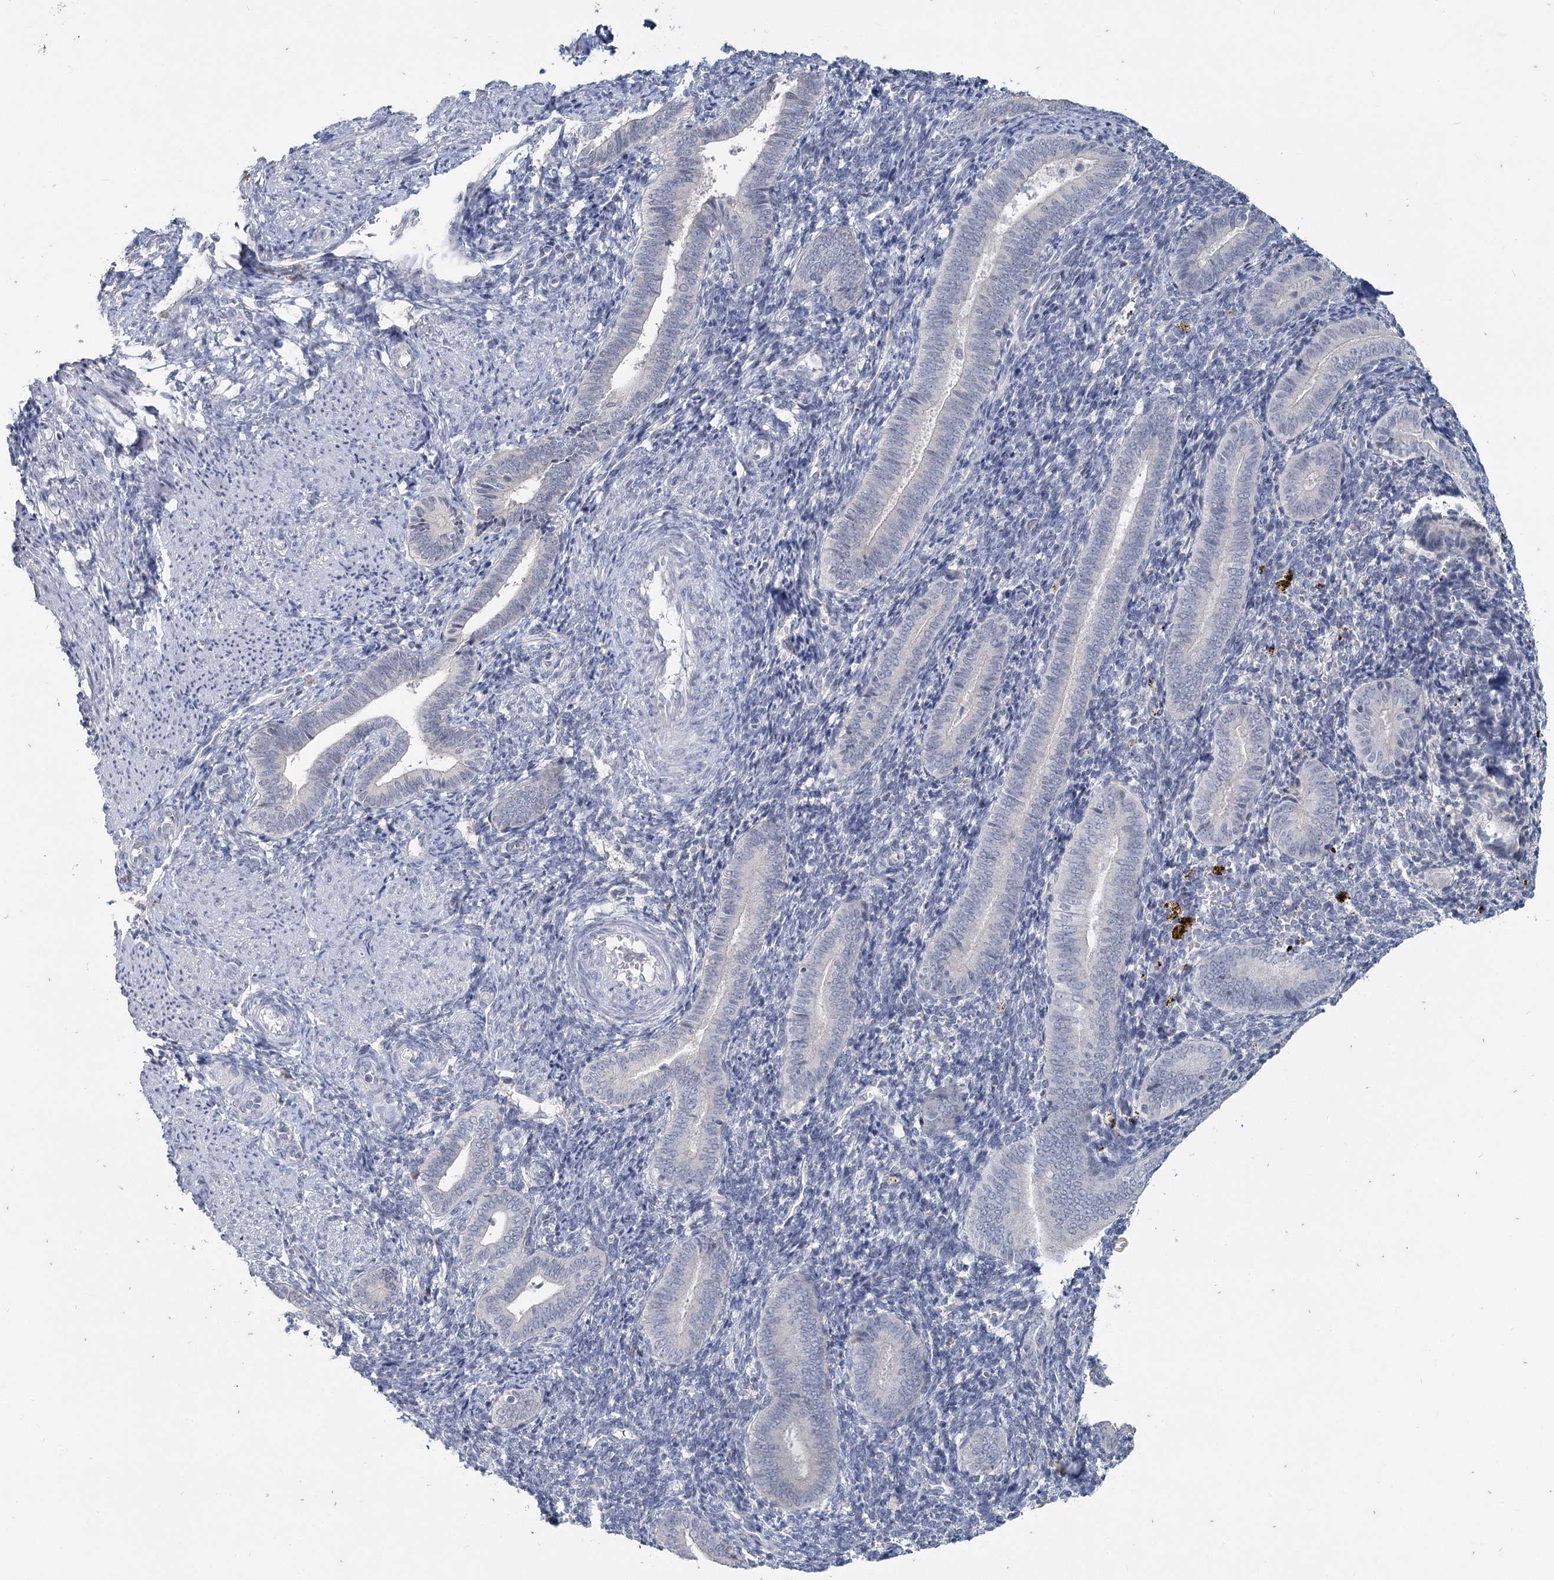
{"staining": {"intensity": "negative", "quantity": "none", "location": "none"}, "tissue": "endometrium", "cell_type": "Cells in endometrial stroma", "image_type": "normal", "snomed": [{"axis": "morphology", "description": "Normal tissue, NOS"}, {"axis": "topography", "description": "Uterus"}, {"axis": "topography", "description": "Endometrium"}], "caption": "An immunohistochemistry (IHC) histopathology image of normal endometrium is shown. There is no staining in cells in endometrial stroma of endometrium.", "gene": "SLC9A3", "patient": {"sex": "female", "age": 33}}